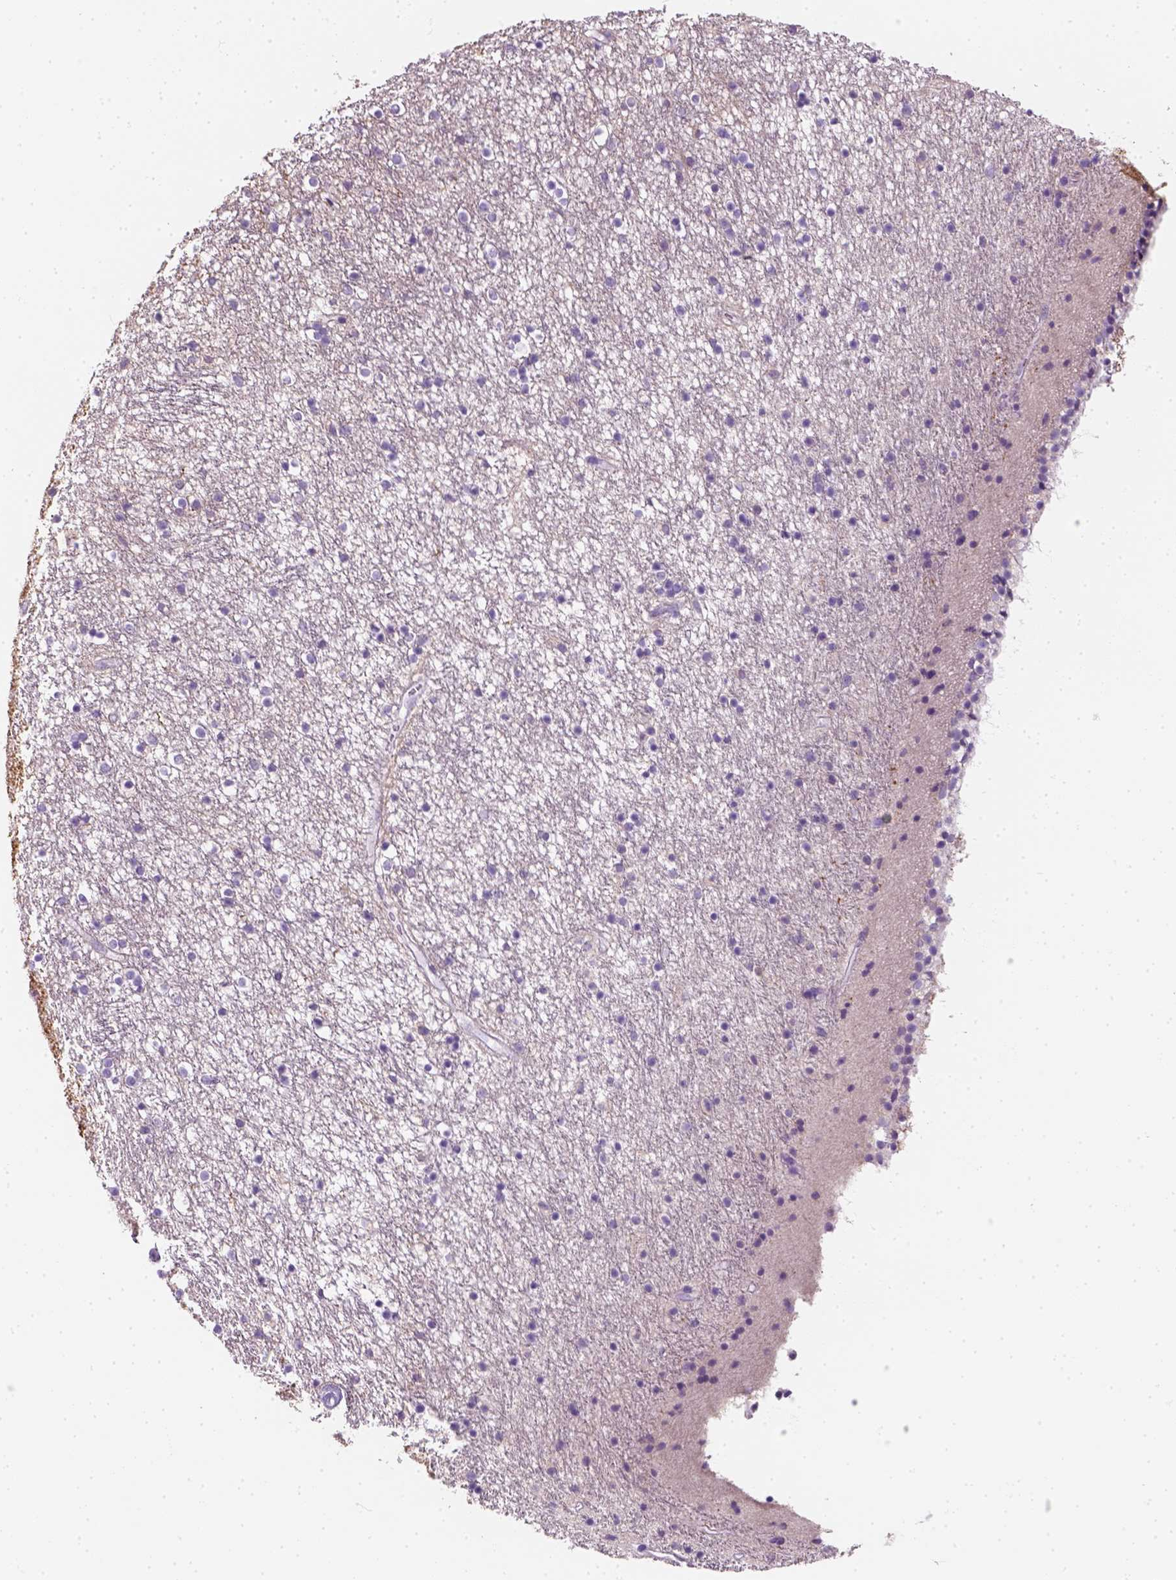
{"staining": {"intensity": "negative", "quantity": "none", "location": "none"}, "tissue": "caudate", "cell_type": "Glial cells", "image_type": "normal", "snomed": [{"axis": "morphology", "description": "Normal tissue, NOS"}, {"axis": "topography", "description": "Lateral ventricle wall"}], "caption": "An immunohistochemistry (IHC) micrograph of benign caudate is shown. There is no staining in glial cells of caudate.", "gene": "SLC12A5", "patient": {"sex": "female", "age": 71}}